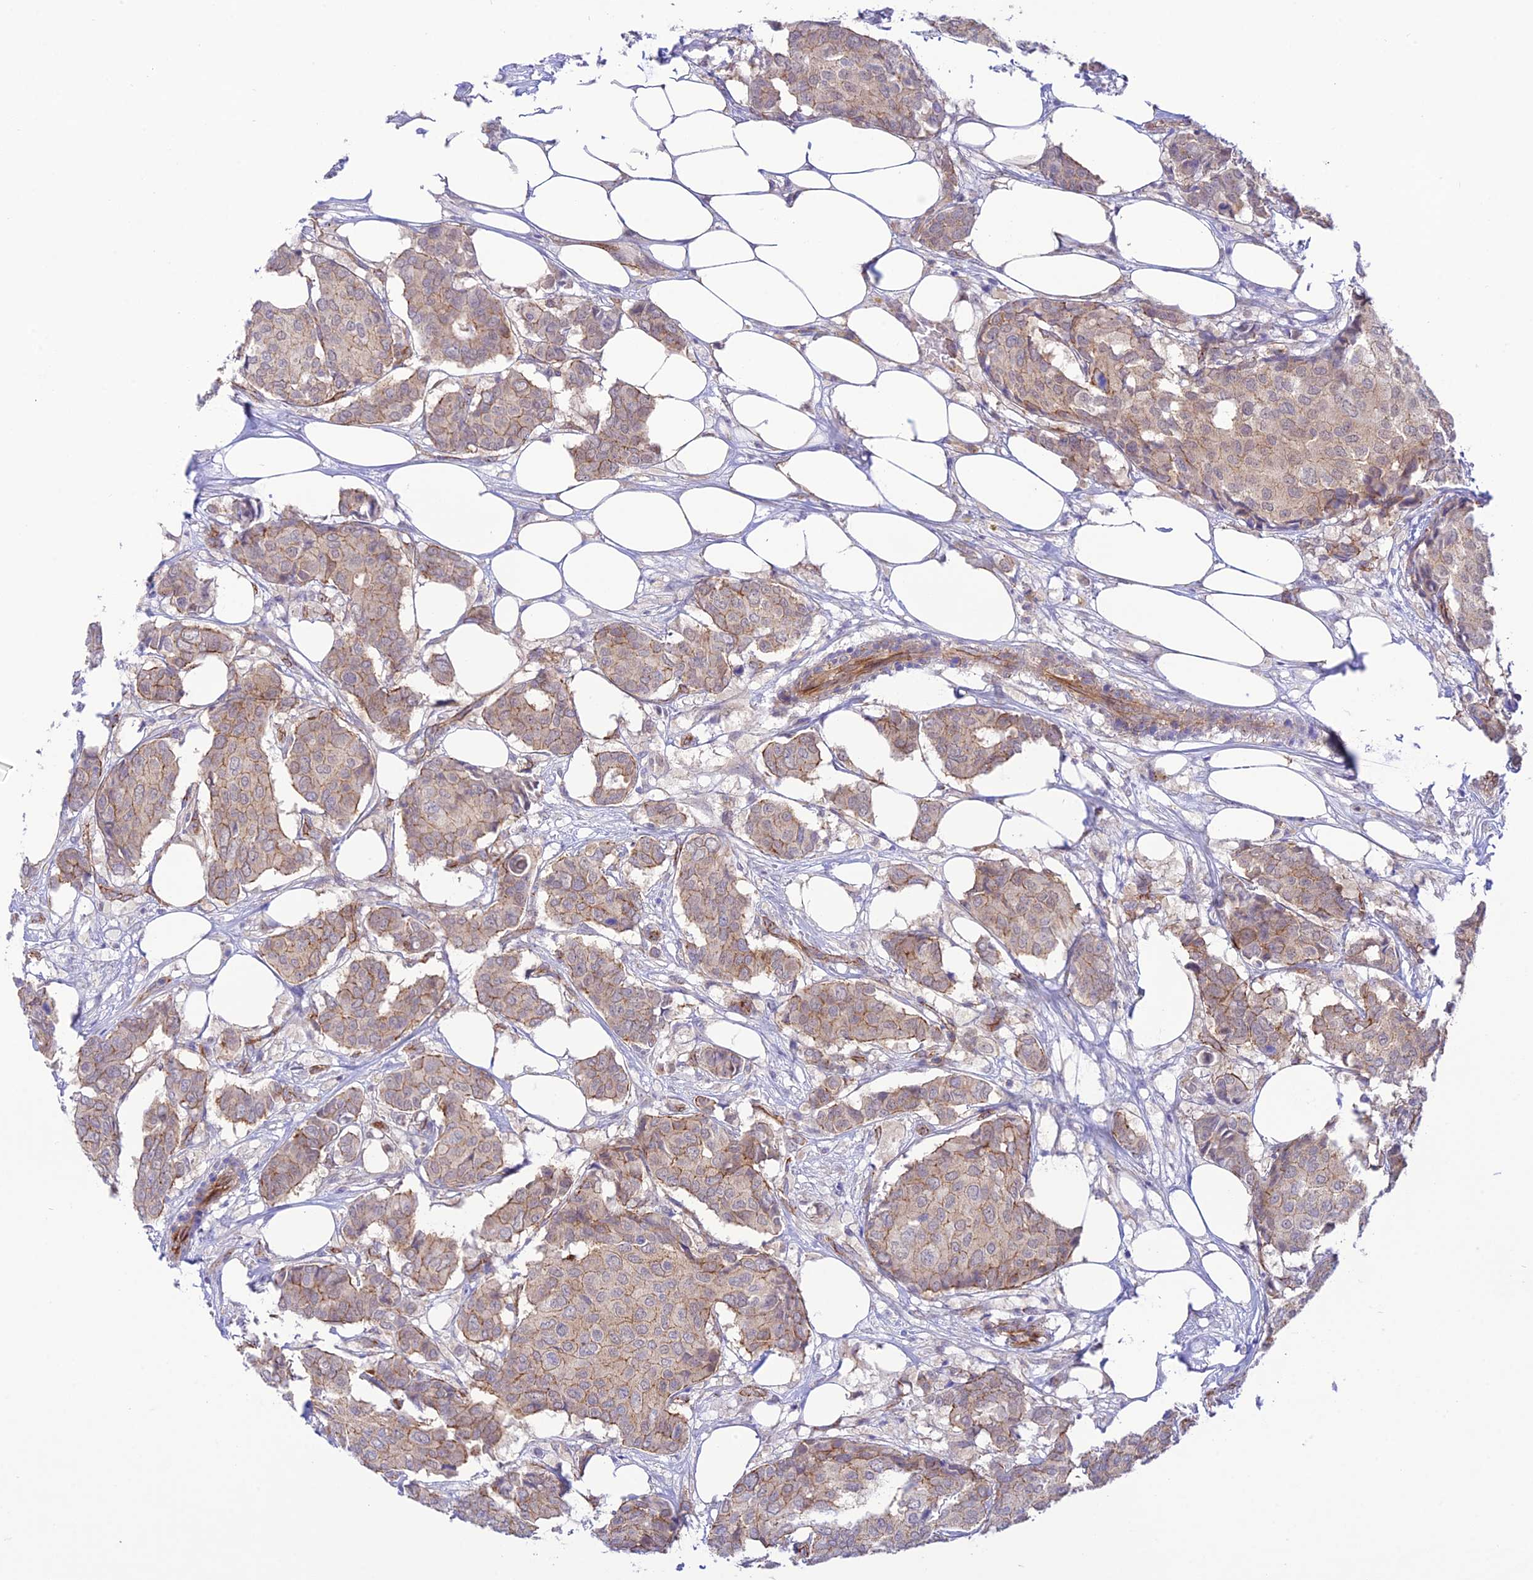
{"staining": {"intensity": "moderate", "quantity": "25%-75%", "location": "cytoplasmic/membranous"}, "tissue": "breast cancer", "cell_type": "Tumor cells", "image_type": "cancer", "snomed": [{"axis": "morphology", "description": "Duct carcinoma"}, {"axis": "topography", "description": "Breast"}], "caption": "IHC of intraductal carcinoma (breast) exhibits medium levels of moderate cytoplasmic/membranous staining in about 25%-75% of tumor cells. The staining was performed using DAB to visualize the protein expression in brown, while the nuclei were stained in blue with hematoxylin (Magnification: 20x).", "gene": "YPEL5", "patient": {"sex": "female", "age": 75}}